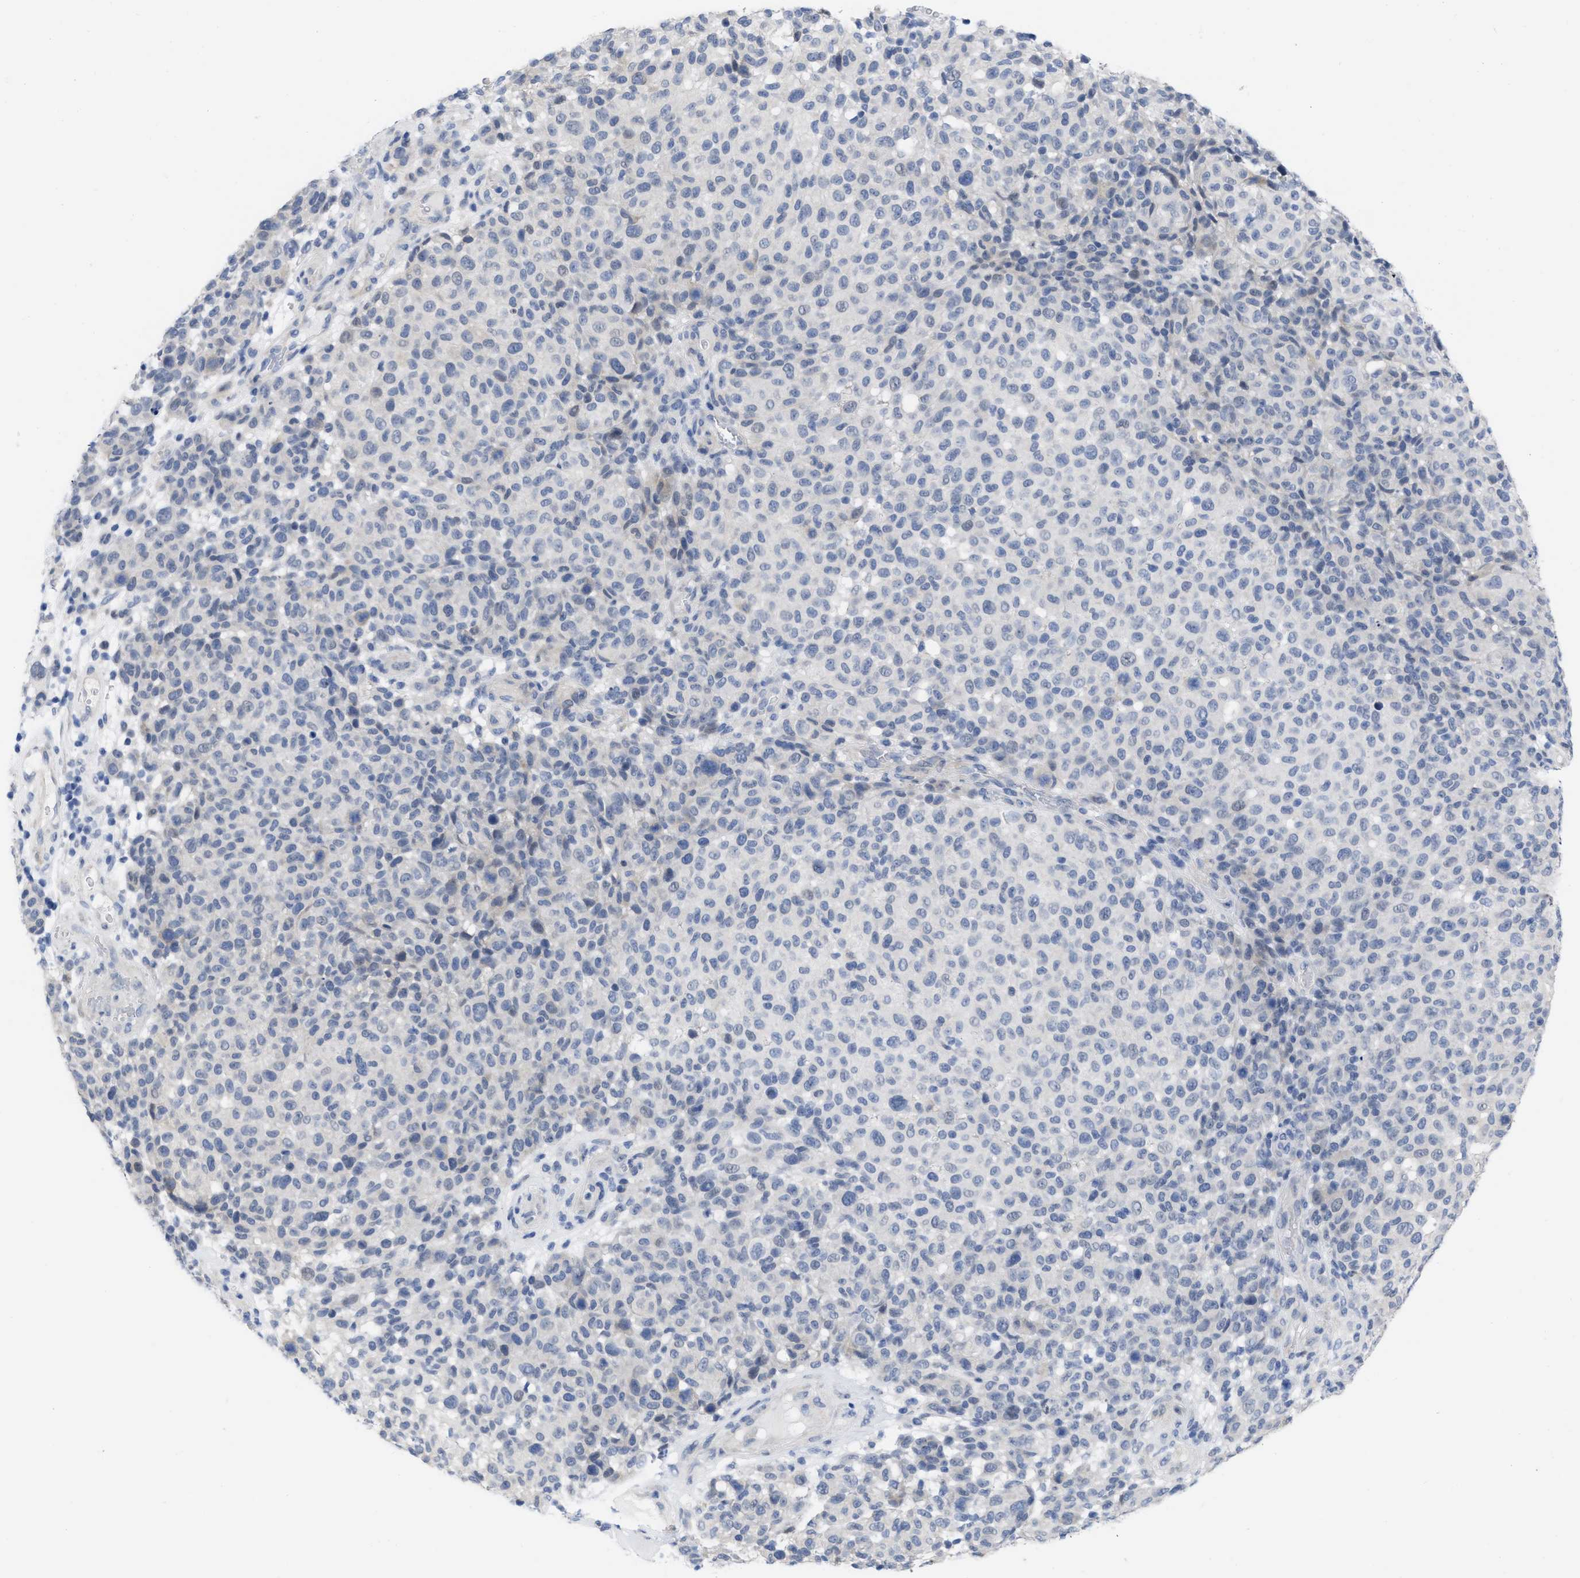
{"staining": {"intensity": "negative", "quantity": "none", "location": "none"}, "tissue": "melanoma", "cell_type": "Tumor cells", "image_type": "cancer", "snomed": [{"axis": "morphology", "description": "Malignant melanoma, NOS"}, {"axis": "topography", "description": "Skin"}], "caption": "An image of human melanoma is negative for staining in tumor cells.", "gene": "ACKR1", "patient": {"sex": "male", "age": 59}}